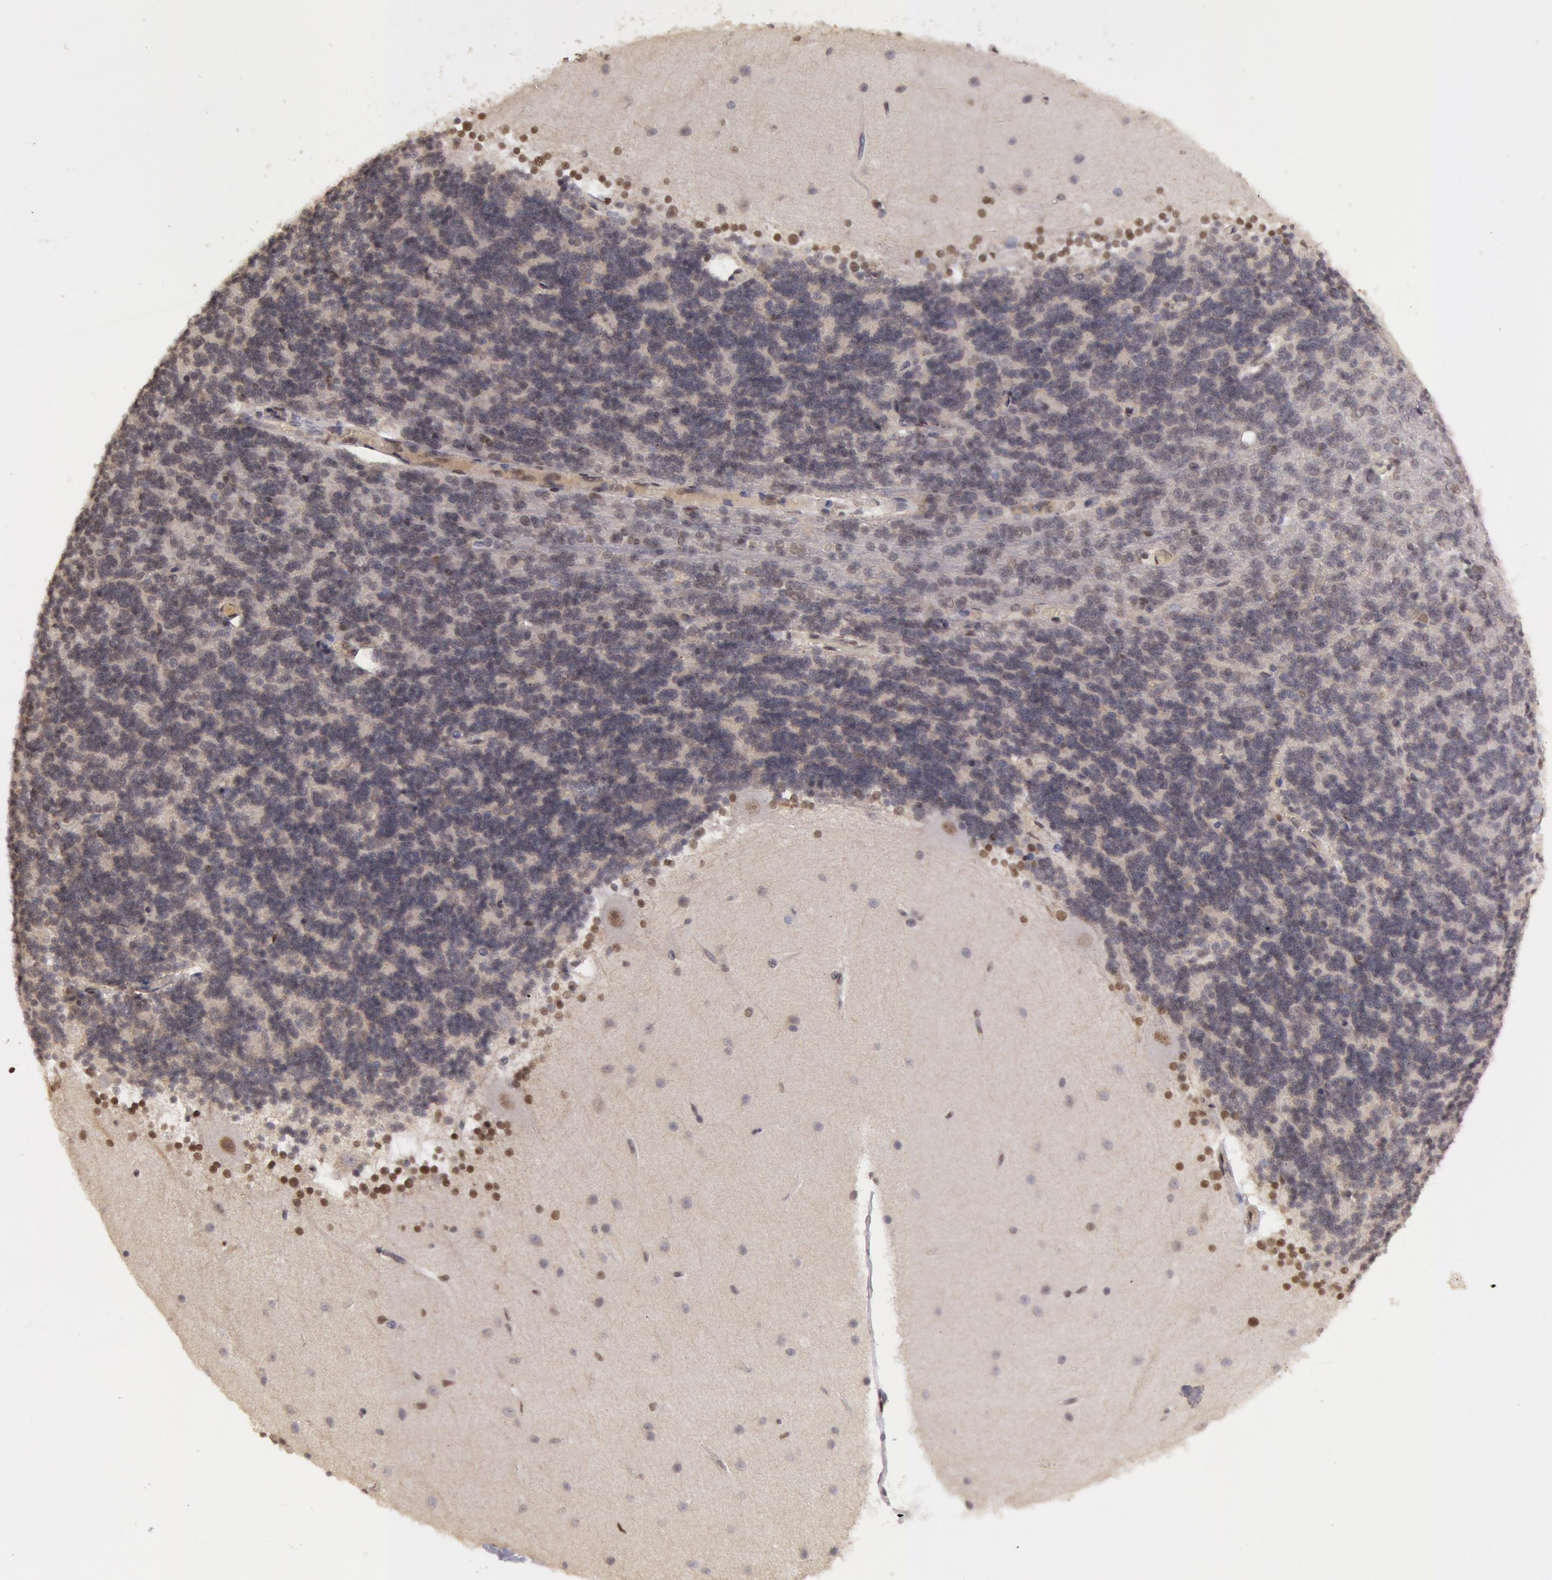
{"staining": {"intensity": "weak", "quantity": "25%-75%", "location": "cytoplasmic/membranous"}, "tissue": "cerebellum", "cell_type": "Cells in granular layer", "image_type": "normal", "snomed": [{"axis": "morphology", "description": "Normal tissue, NOS"}, {"axis": "topography", "description": "Cerebellum"}], "caption": "Cells in granular layer show weak cytoplasmic/membranous positivity in approximately 25%-75% of cells in unremarkable cerebellum. Nuclei are stained in blue.", "gene": "VRTN", "patient": {"sex": "female", "age": 54}}